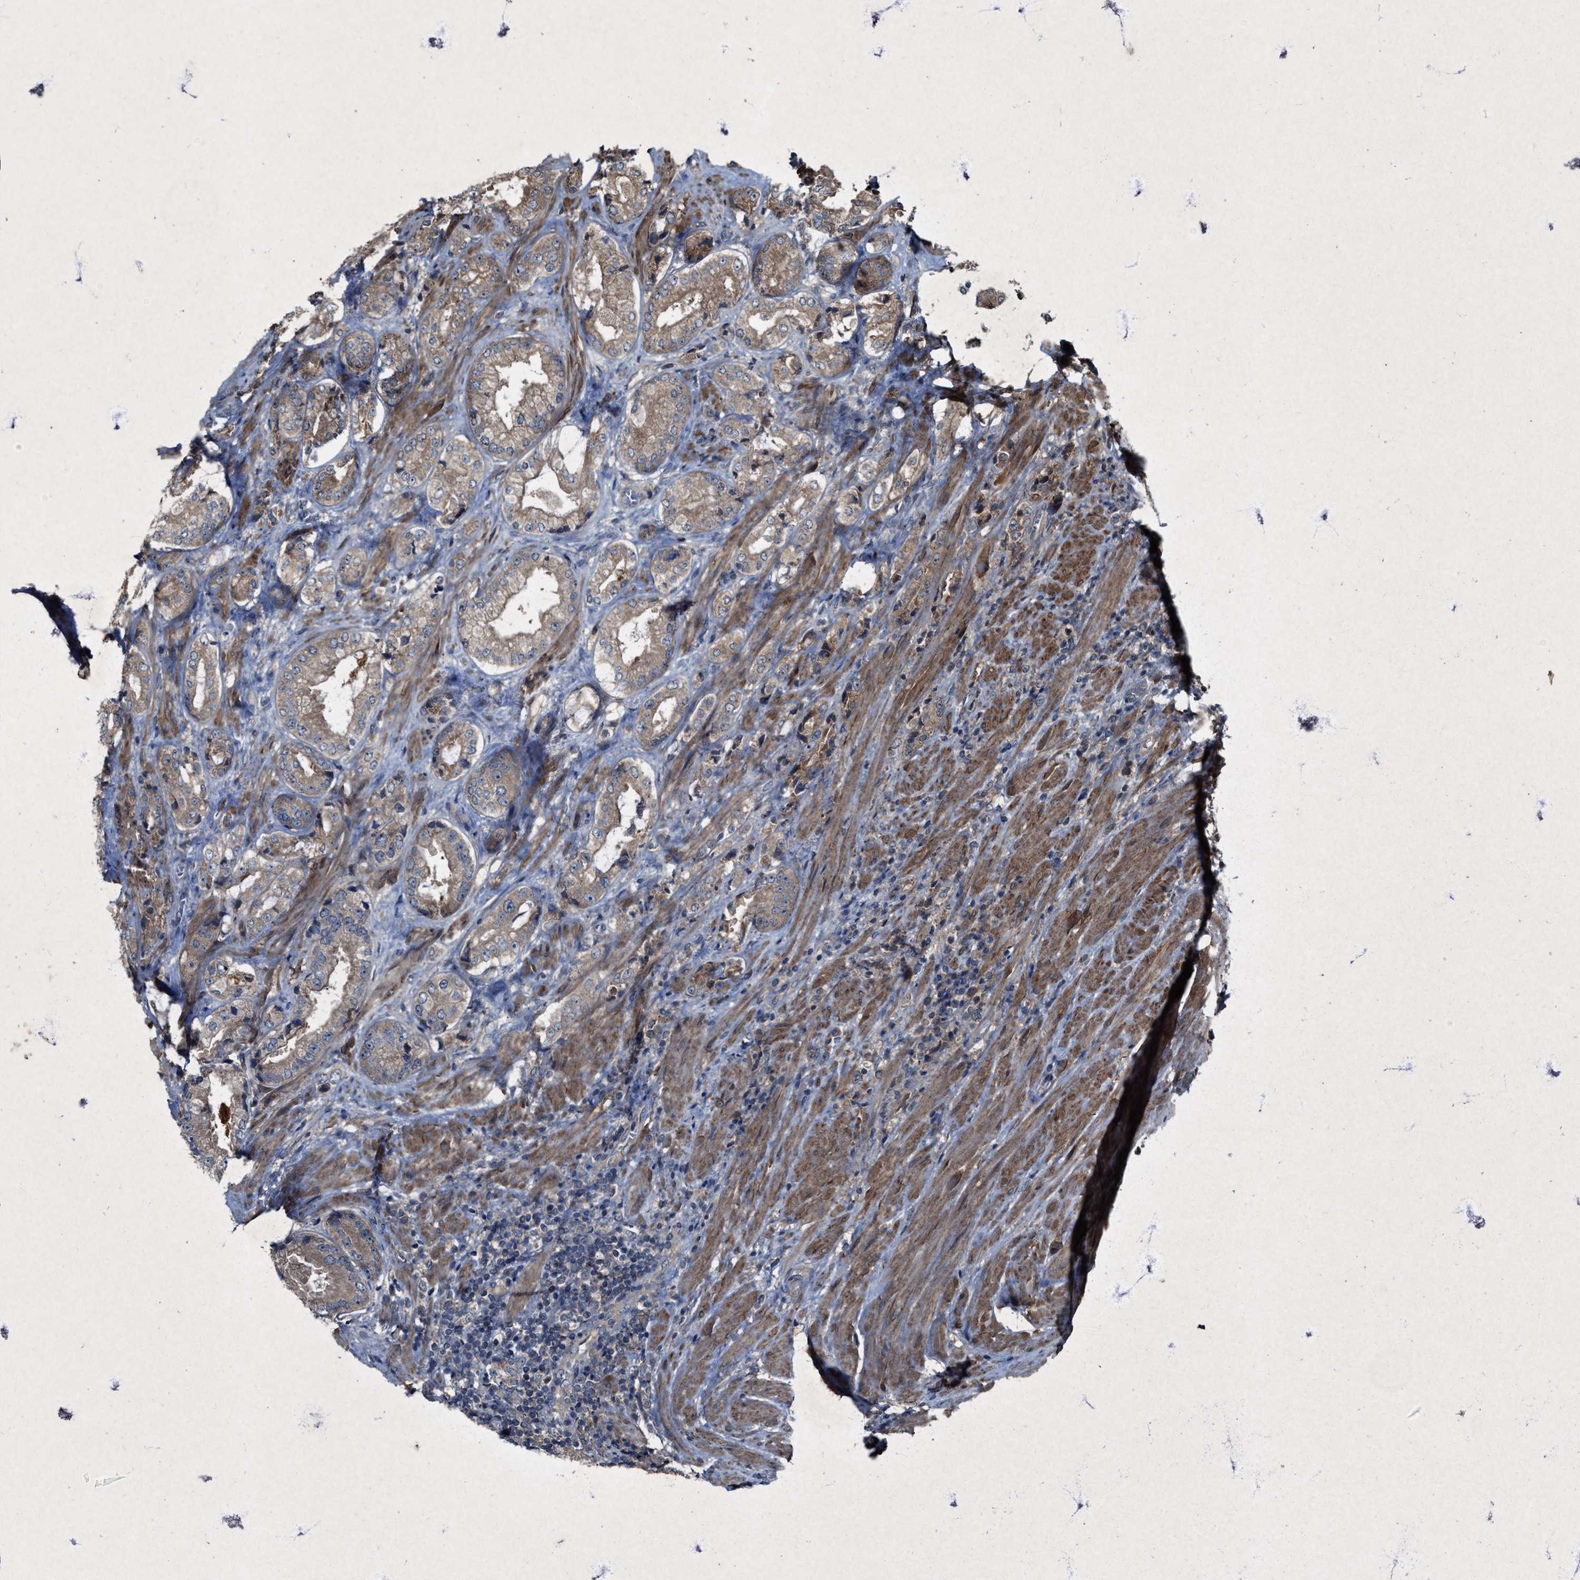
{"staining": {"intensity": "weak", "quantity": ">75%", "location": "cytoplasmic/membranous"}, "tissue": "prostate cancer", "cell_type": "Tumor cells", "image_type": "cancer", "snomed": [{"axis": "morphology", "description": "Adenocarcinoma, High grade"}, {"axis": "topography", "description": "Prostate"}], "caption": "Immunohistochemical staining of human prostate cancer (high-grade adenocarcinoma) demonstrates weak cytoplasmic/membranous protein expression in approximately >75% of tumor cells. Immunohistochemistry stains the protein in brown and the nuclei are stained blue.", "gene": "PDP2", "patient": {"sex": "male", "age": 61}}